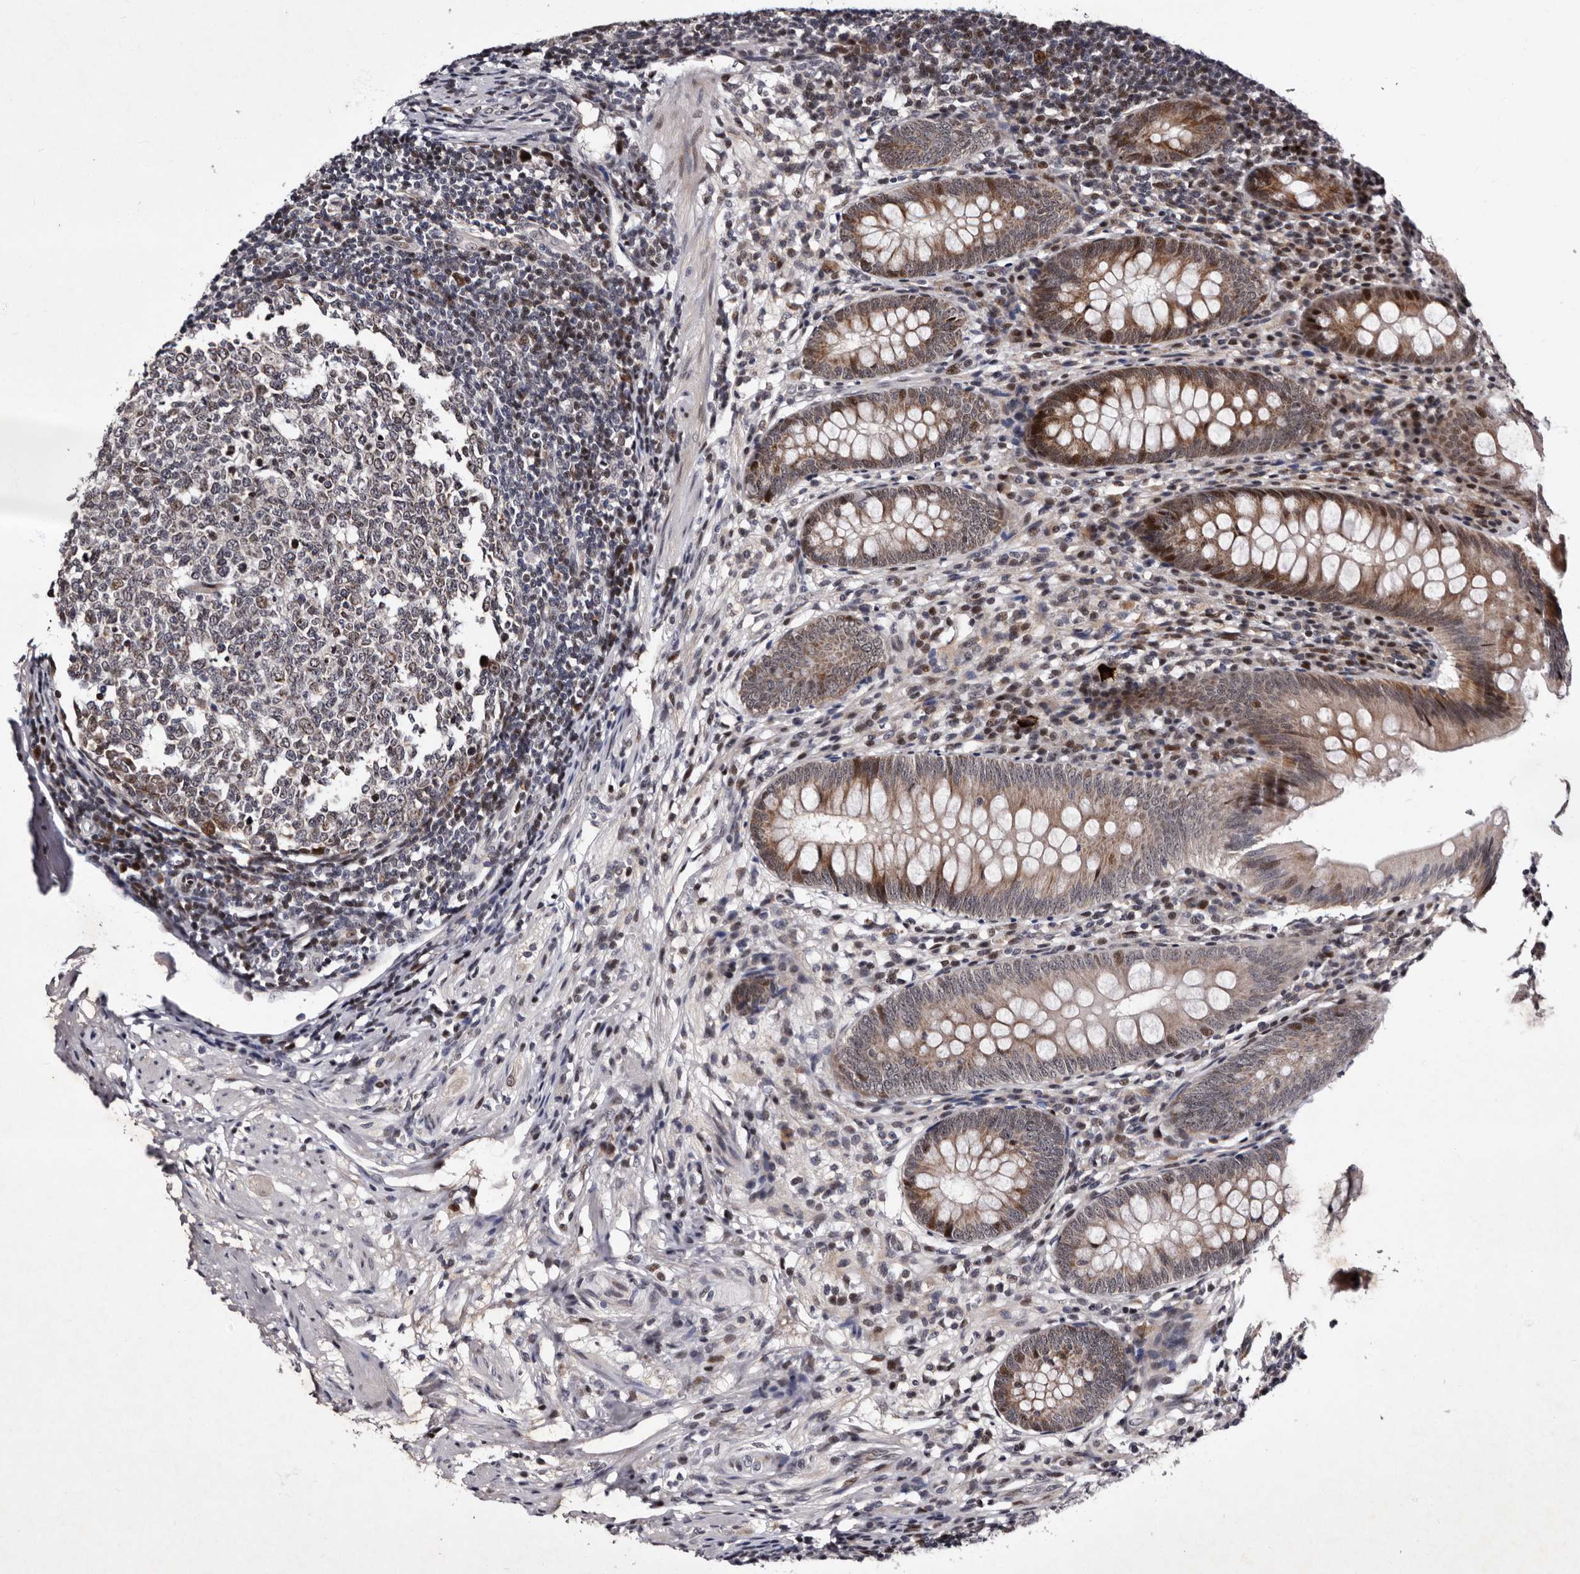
{"staining": {"intensity": "moderate", "quantity": ">75%", "location": "cytoplasmic/membranous,nuclear"}, "tissue": "appendix", "cell_type": "Glandular cells", "image_type": "normal", "snomed": [{"axis": "morphology", "description": "Normal tissue, NOS"}, {"axis": "topography", "description": "Appendix"}], "caption": "A high-resolution image shows IHC staining of unremarkable appendix, which reveals moderate cytoplasmic/membranous,nuclear positivity in about >75% of glandular cells.", "gene": "TNKS", "patient": {"sex": "male", "age": 56}}